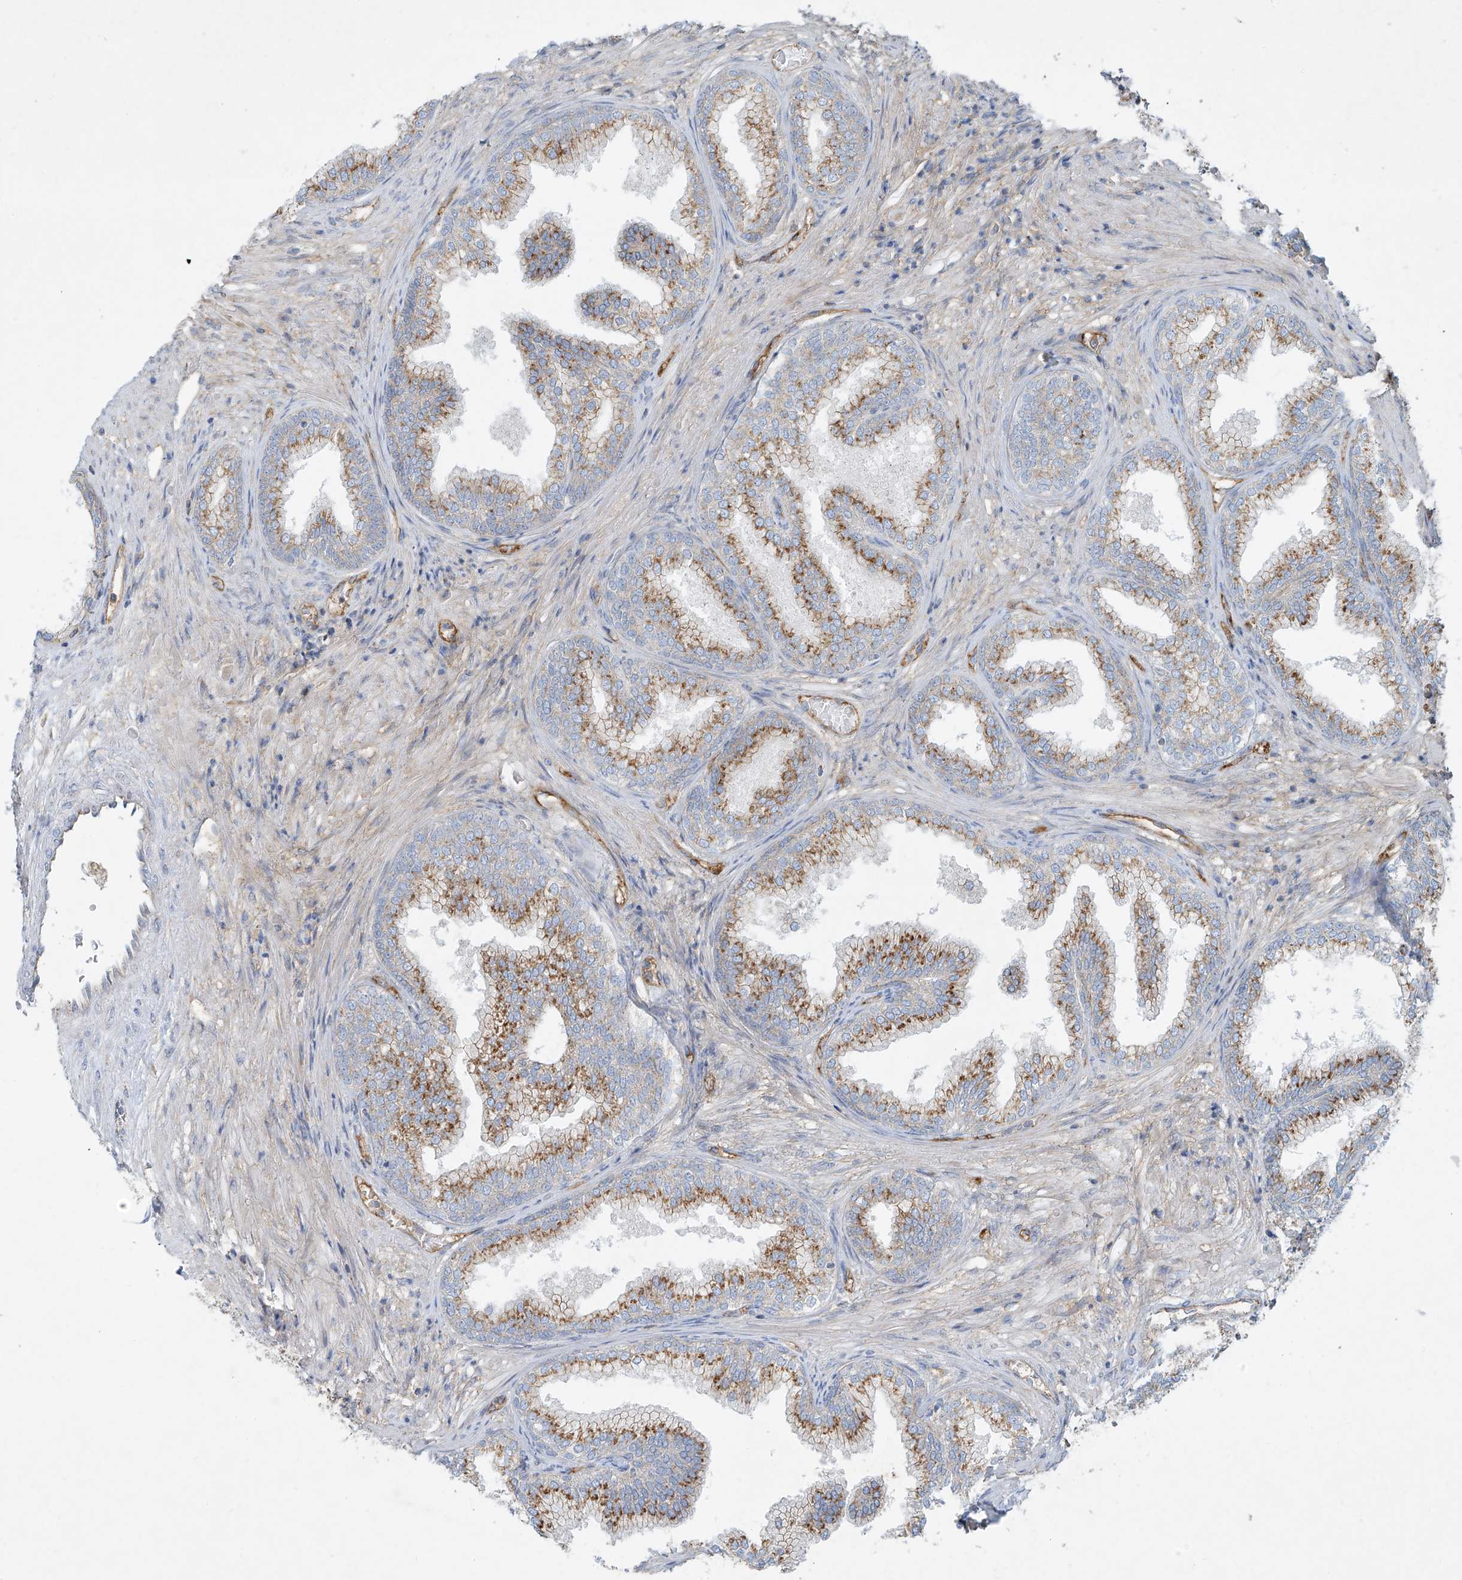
{"staining": {"intensity": "strong", "quantity": ">75%", "location": "cytoplasmic/membranous"}, "tissue": "prostate", "cell_type": "Glandular cells", "image_type": "normal", "snomed": [{"axis": "morphology", "description": "Normal tissue, NOS"}, {"axis": "topography", "description": "Prostate"}], "caption": "DAB immunohistochemical staining of normal human prostate displays strong cytoplasmic/membranous protein positivity in about >75% of glandular cells. Ihc stains the protein in brown and the nuclei are stained blue.", "gene": "VAMP5", "patient": {"sex": "male", "age": 76}}